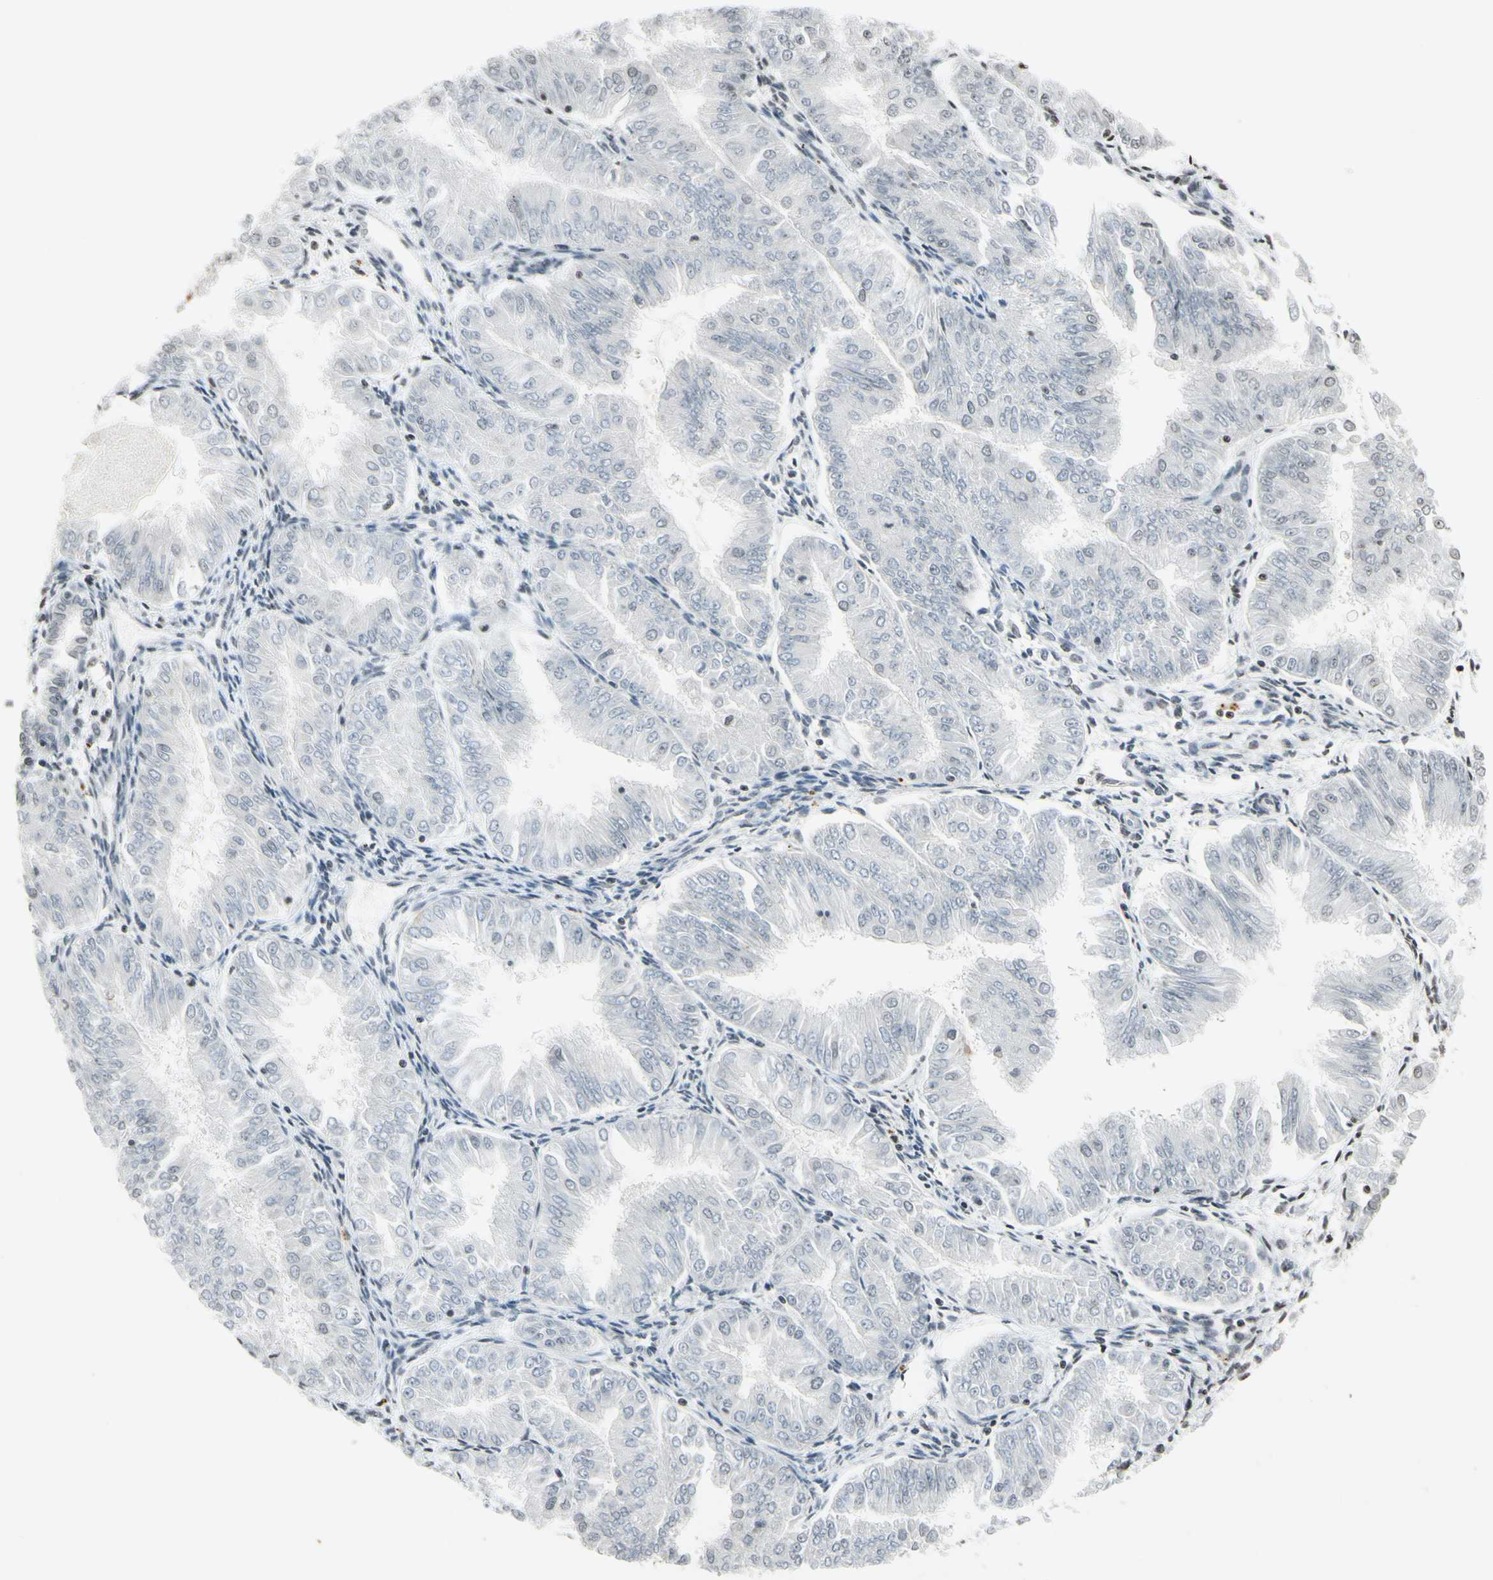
{"staining": {"intensity": "negative", "quantity": "none", "location": "none"}, "tissue": "endometrial cancer", "cell_type": "Tumor cells", "image_type": "cancer", "snomed": [{"axis": "morphology", "description": "Adenocarcinoma, NOS"}, {"axis": "topography", "description": "Endometrium"}], "caption": "Immunohistochemistry (IHC) micrograph of neoplastic tissue: human endometrial cancer (adenocarcinoma) stained with DAB exhibits no significant protein positivity in tumor cells.", "gene": "CLDN11", "patient": {"sex": "female", "age": 53}}